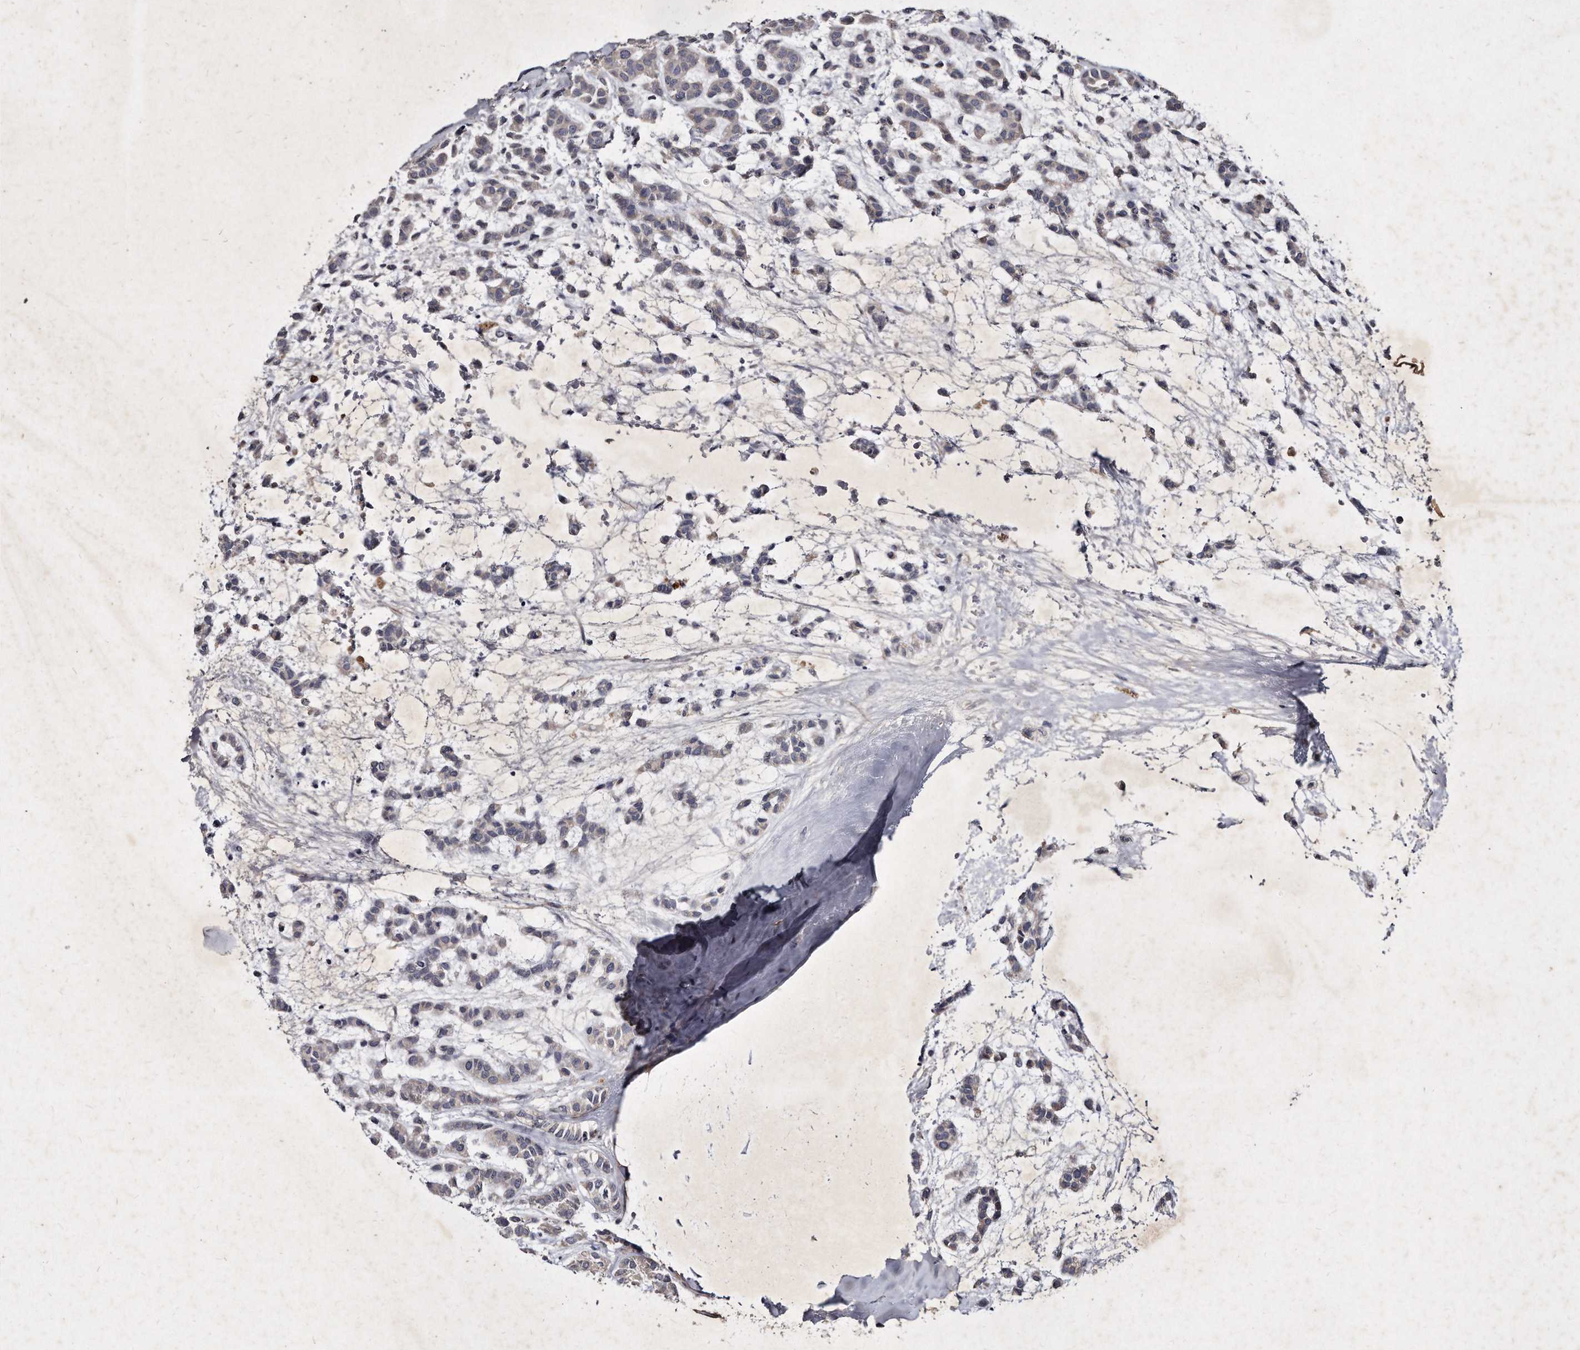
{"staining": {"intensity": "negative", "quantity": "none", "location": "none"}, "tissue": "head and neck cancer", "cell_type": "Tumor cells", "image_type": "cancer", "snomed": [{"axis": "morphology", "description": "Adenocarcinoma, NOS"}, {"axis": "morphology", "description": "Adenoma, NOS"}, {"axis": "topography", "description": "Head-Neck"}], "caption": "Adenoma (head and neck) stained for a protein using immunohistochemistry (IHC) exhibits no staining tumor cells.", "gene": "KLHDC3", "patient": {"sex": "female", "age": 55}}